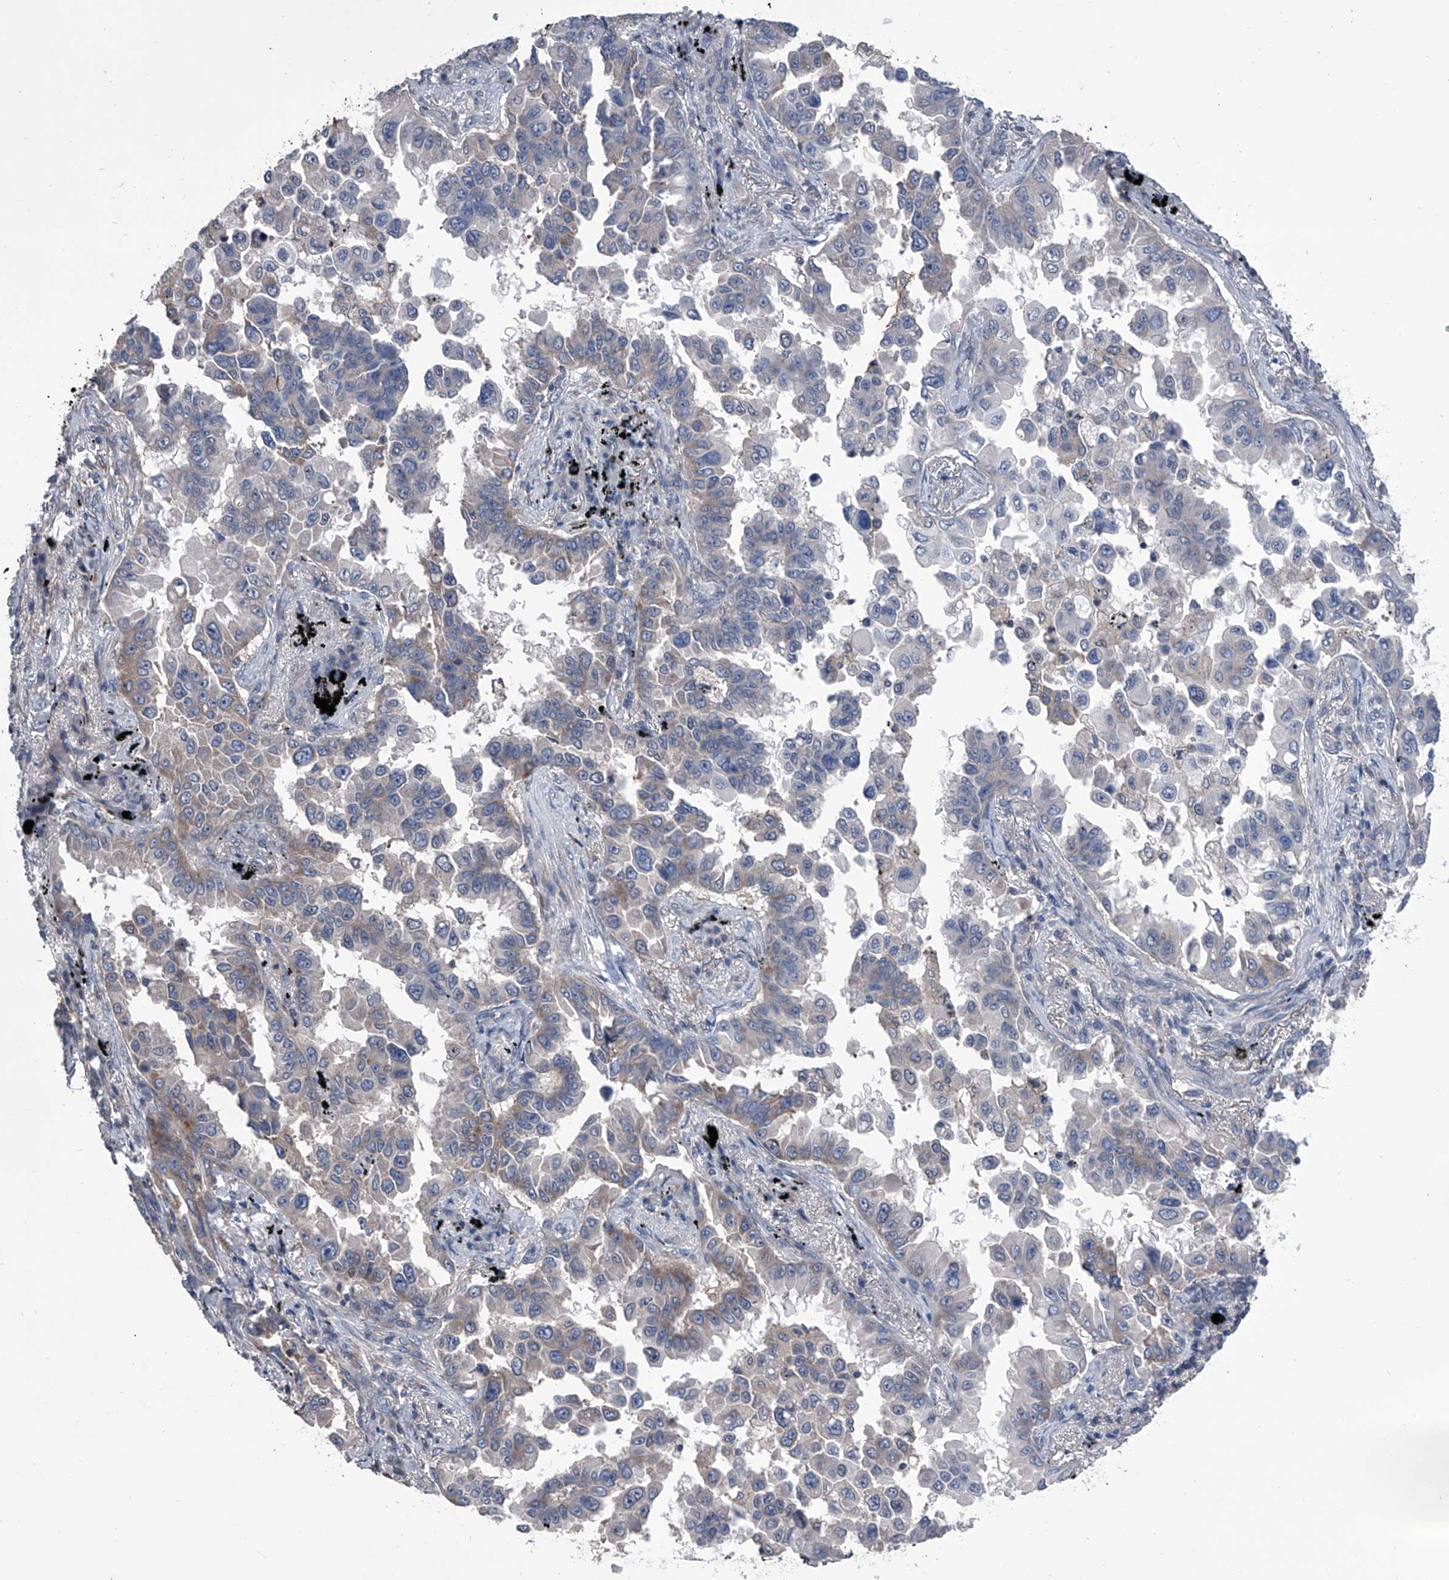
{"staining": {"intensity": "negative", "quantity": "none", "location": "none"}, "tissue": "lung cancer", "cell_type": "Tumor cells", "image_type": "cancer", "snomed": [{"axis": "morphology", "description": "Adenocarcinoma, NOS"}, {"axis": "topography", "description": "Lung"}], "caption": "Lung cancer stained for a protein using IHC demonstrates no positivity tumor cells.", "gene": "PIP5K1A", "patient": {"sex": "female", "age": 67}}